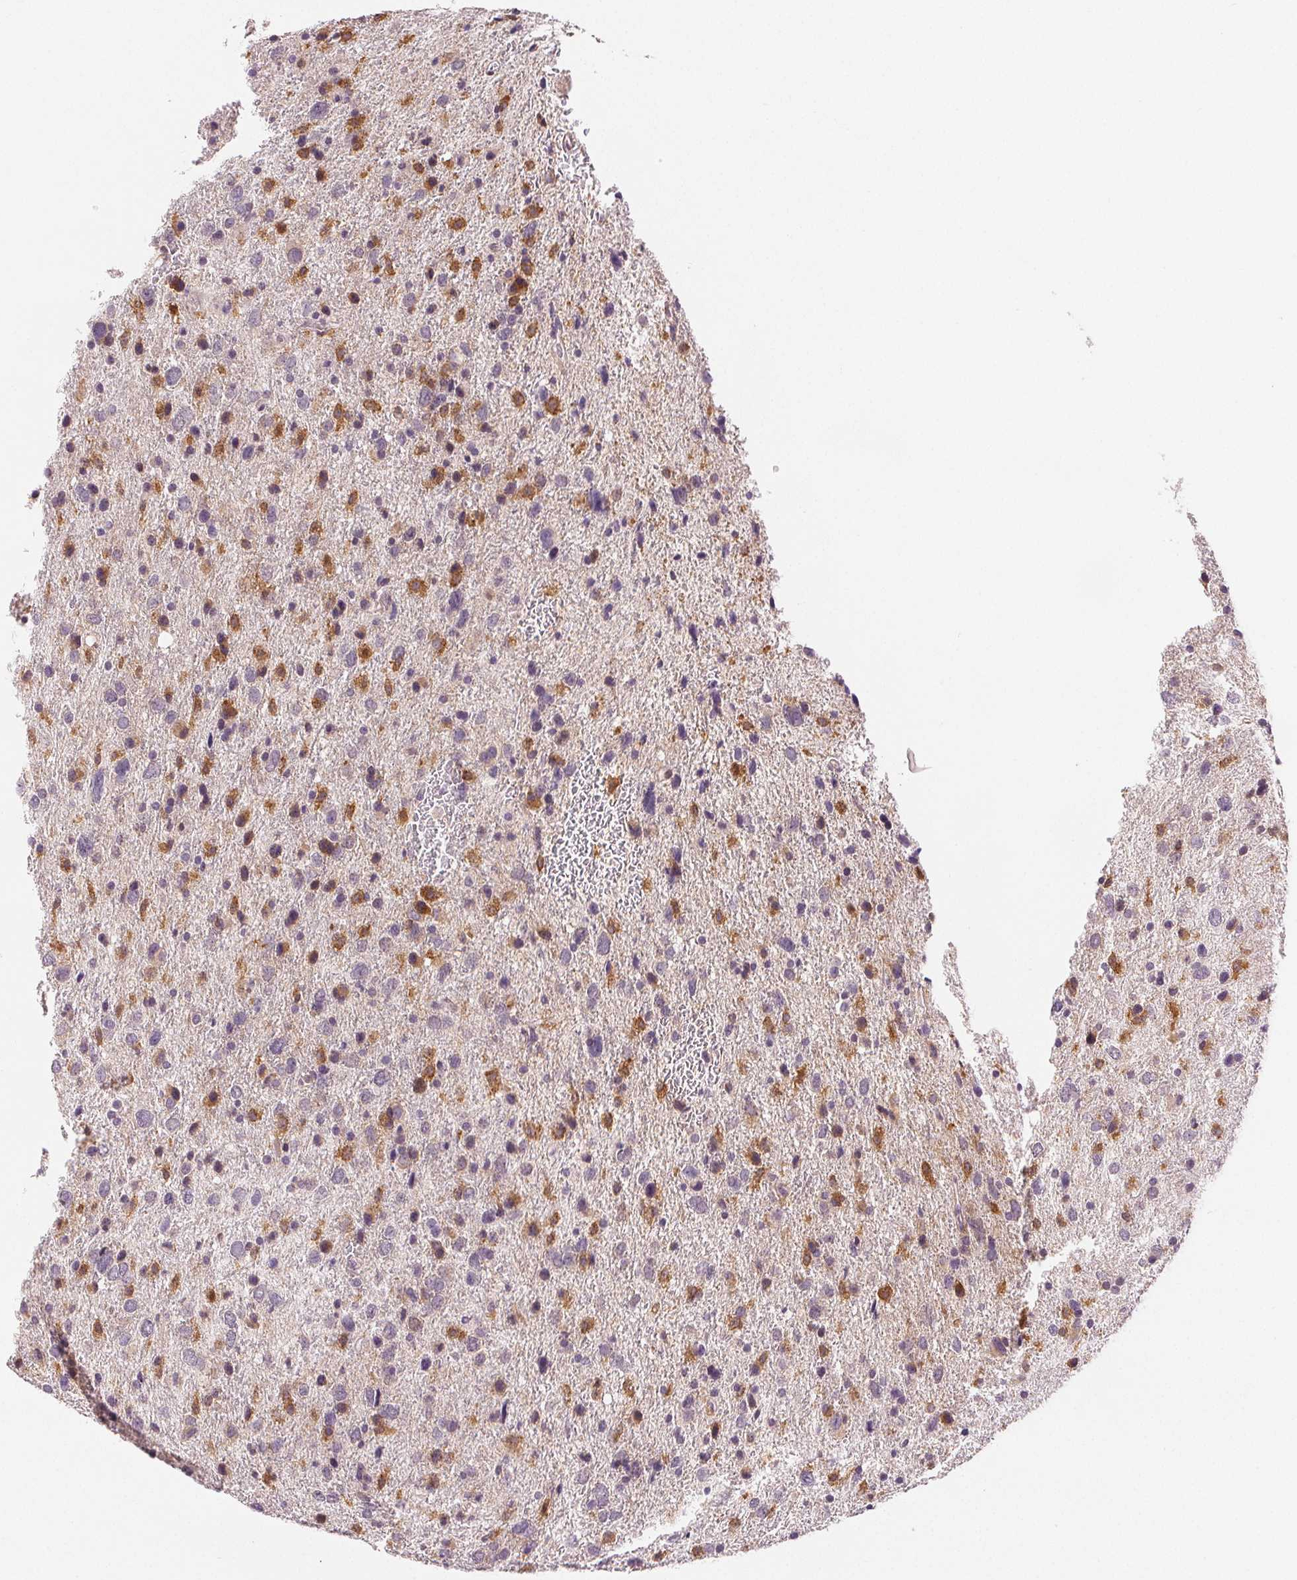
{"staining": {"intensity": "moderate", "quantity": "25%-75%", "location": "cytoplasmic/membranous"}, "tissue": "glioma", "cell_type": "Tumor cells", "image_type": "cancer", "snomed": [{"axis": "morphology", "description": "Glioma, malignant, Low grade"}, {"axis": "topography", "description": "Brain"}], "caption": "A brown stain highlights moderate cytoplasmic/membranous expression of a protein in human glioma tumor cells.", "gene": "DIAPH2", "patient": {"sex": "female", "age": 55}}